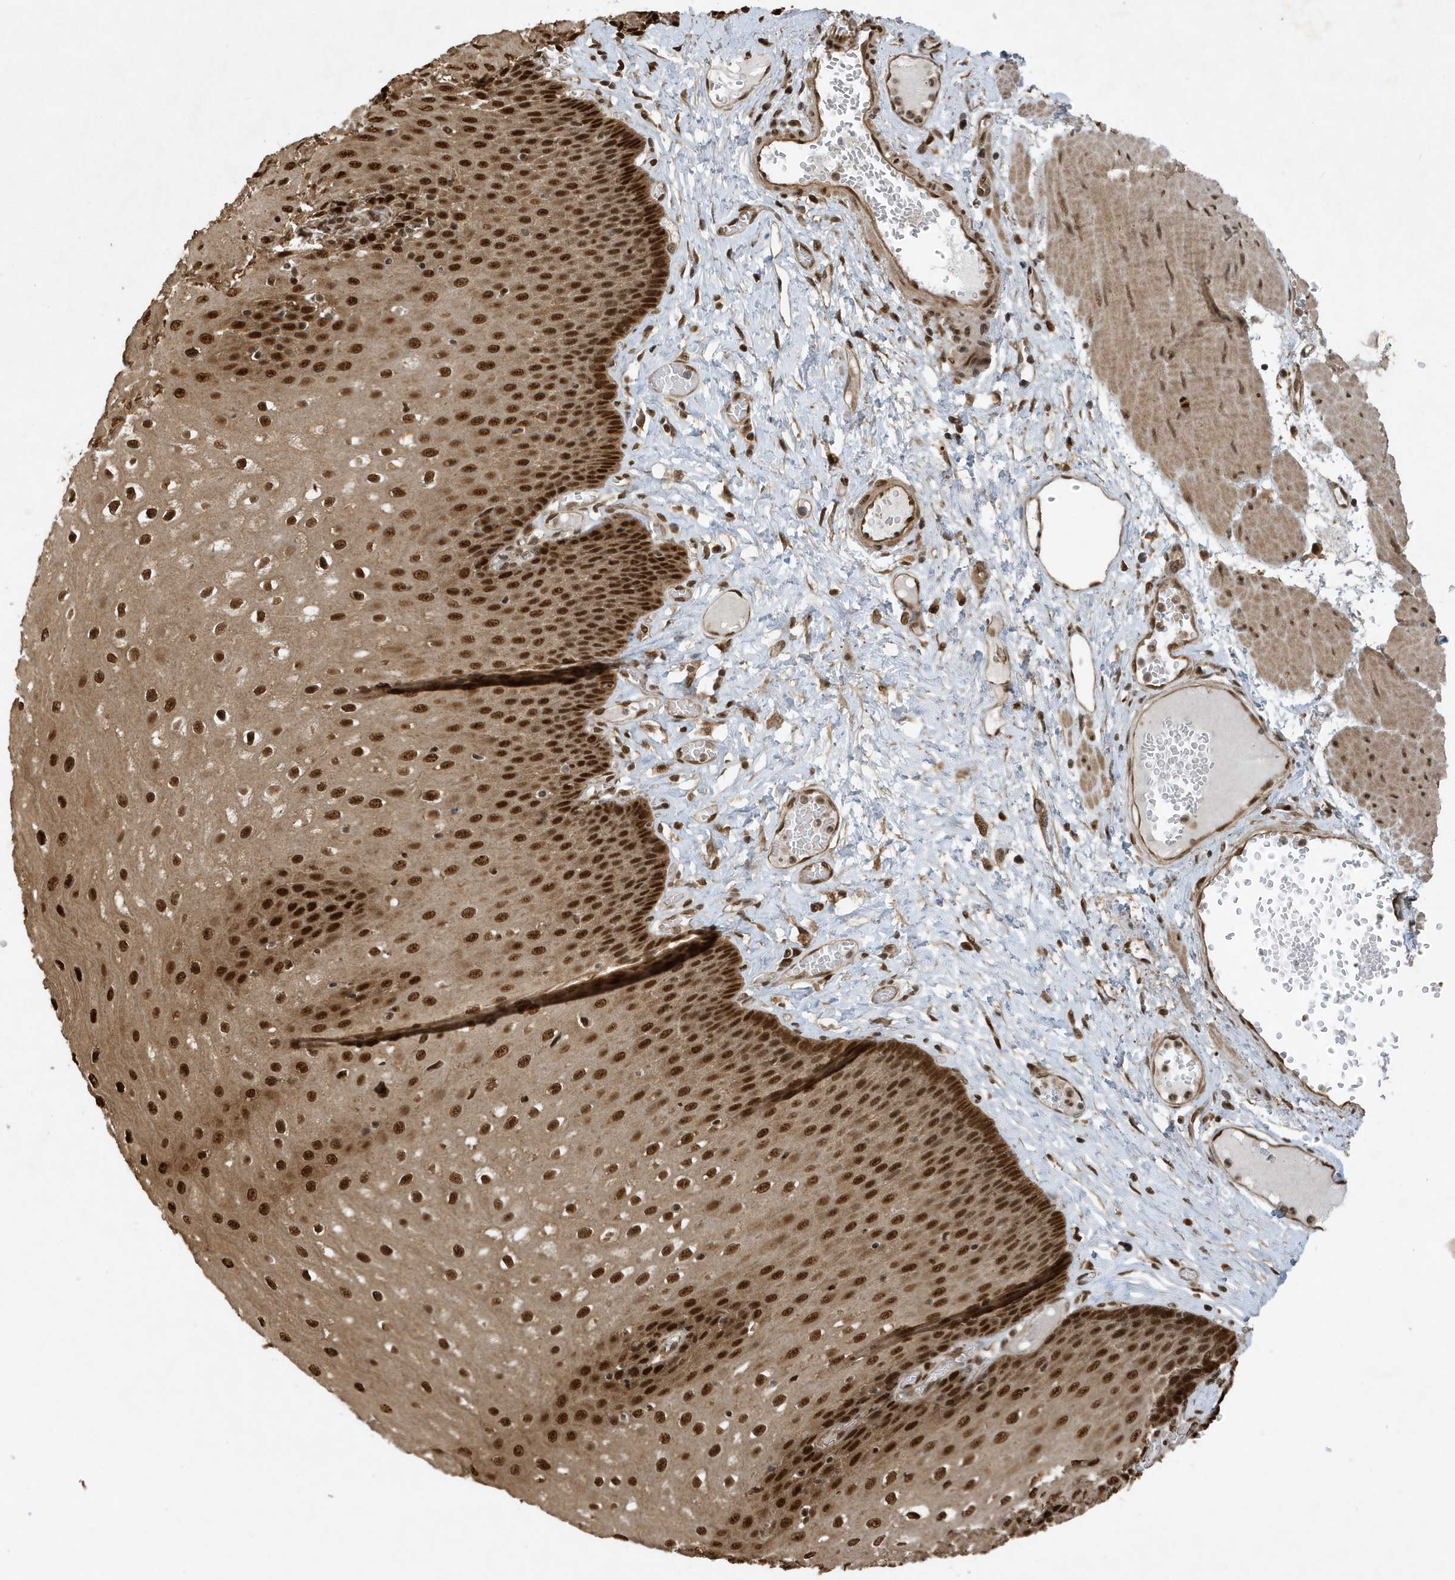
{"staining": {"intensity": "strong", "quantity": ">75%", "location": "cytoplasmic/membranous,nuclear"}, "tissue": "esophagus", "cell_type": "Squamous epithelial cells", "image_type": "normal", "snomed": [{"axis": "morphology", "description": "Normal tissue, NOS"}, {"axis": "topography", "description": "Esophagus"}], "caption": "The micrograph demonstrates immunohistochemical staining of unremarkable esophagus. There is strong cytoplasmic/membranous,nuclear staining is seen in about >75% of squamous epithelial cells.", "gene": "HSPA1A", "patient": {"sex": "male", "age": 60}}